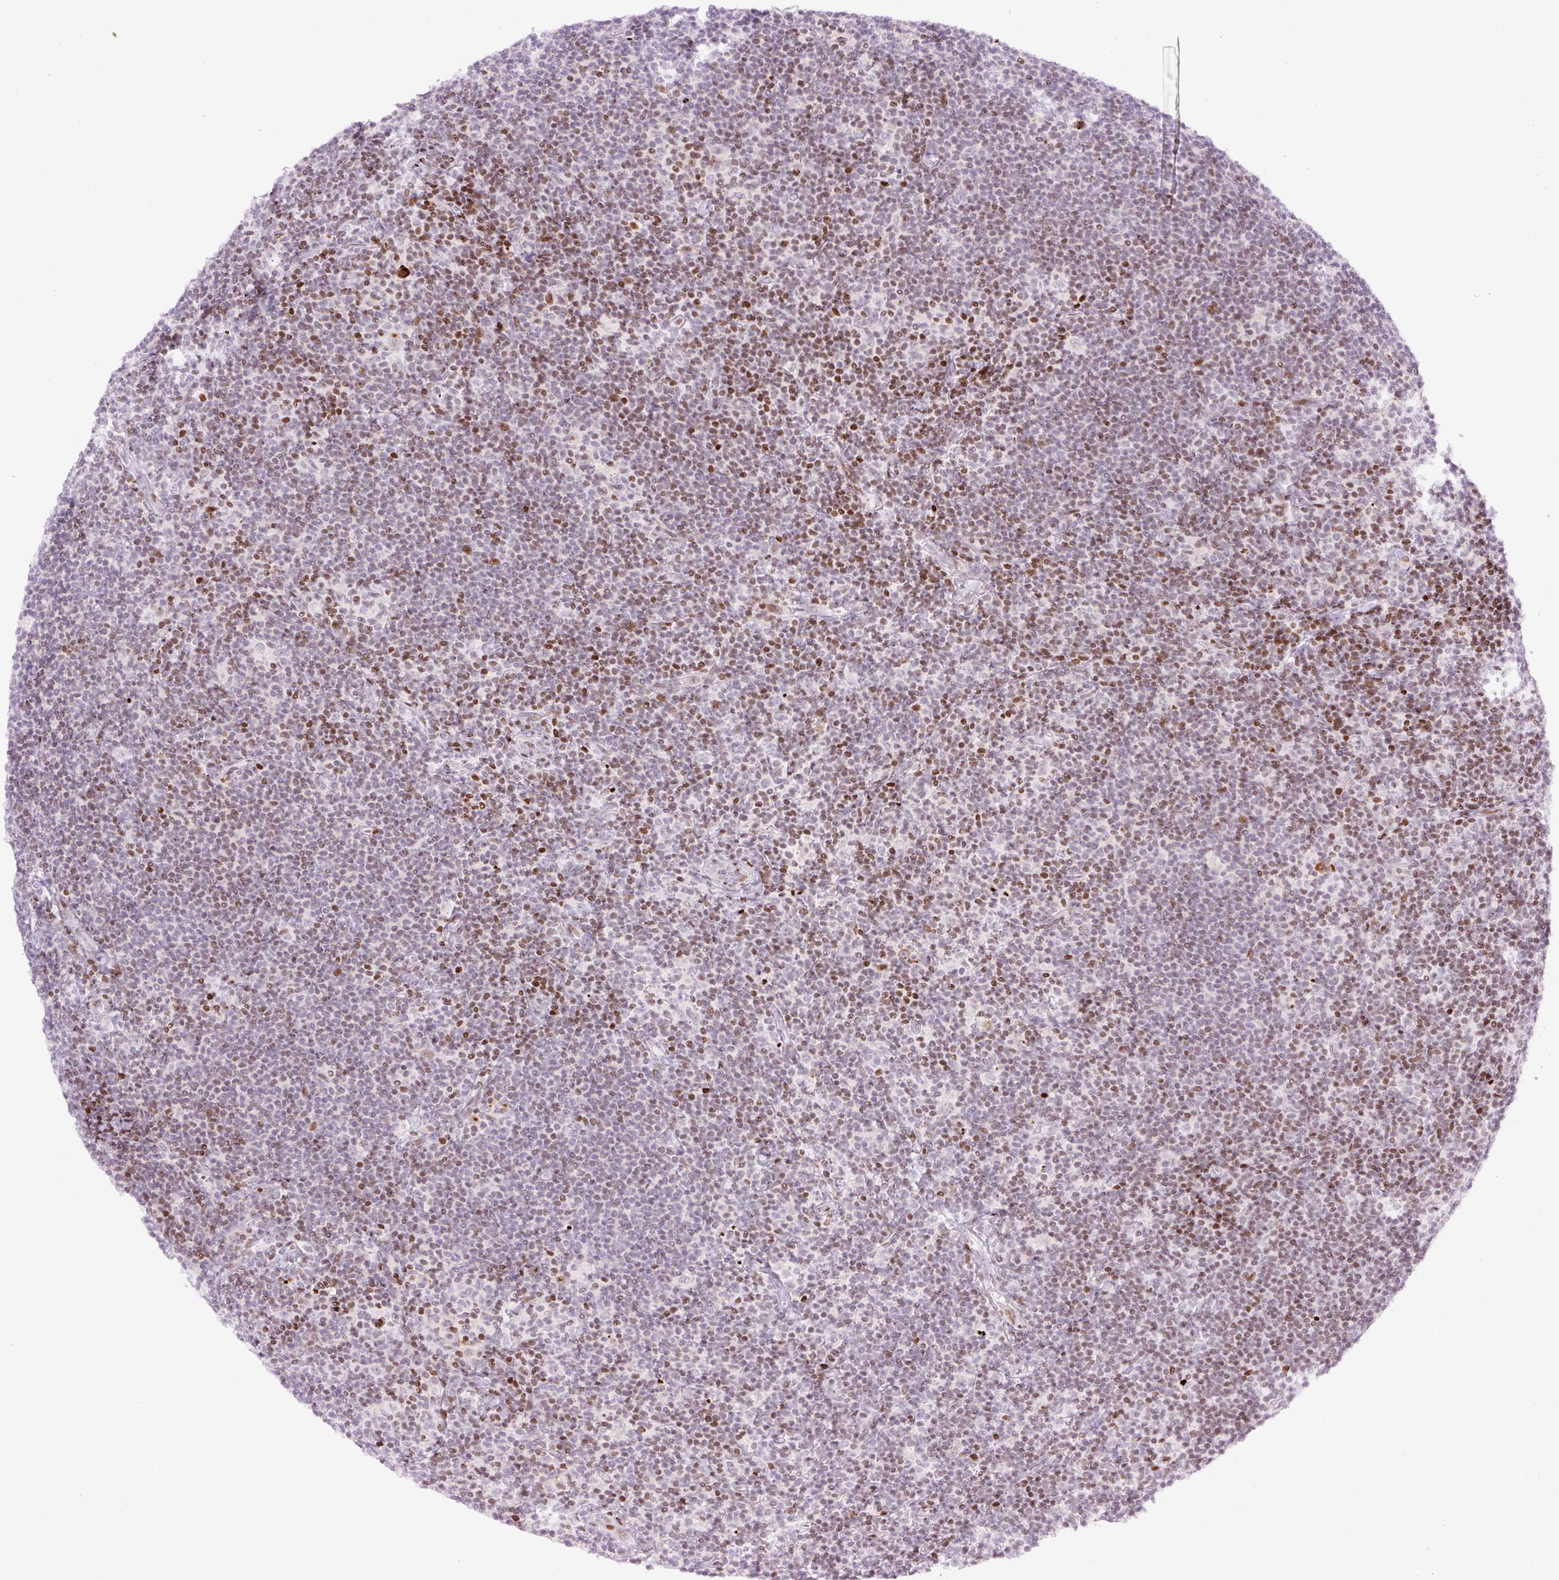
{"staining": {"intensity": "moderate", "quantity": "25%-75%", "location": "nuclear"}, "tissue": "lymphoma", "cell_type": "Tumor cells", "image_type": "cancer", "snomed": [{"axis": "morphology", "description": "Hodgkin's disease, NOS"}, {"axis": "topography", "description": "Lymph node"}], "caption": "Immunohistochemistry image of neoplastic tissue: human lymphoma stained using IHC exhibits medium levels of moderate protein expression localized specifically in the nuclear of tumor cells, appearing as a nuclear brown color.", "gene": "TMEM177", "patient": {"sex": "female", "age": 57}}